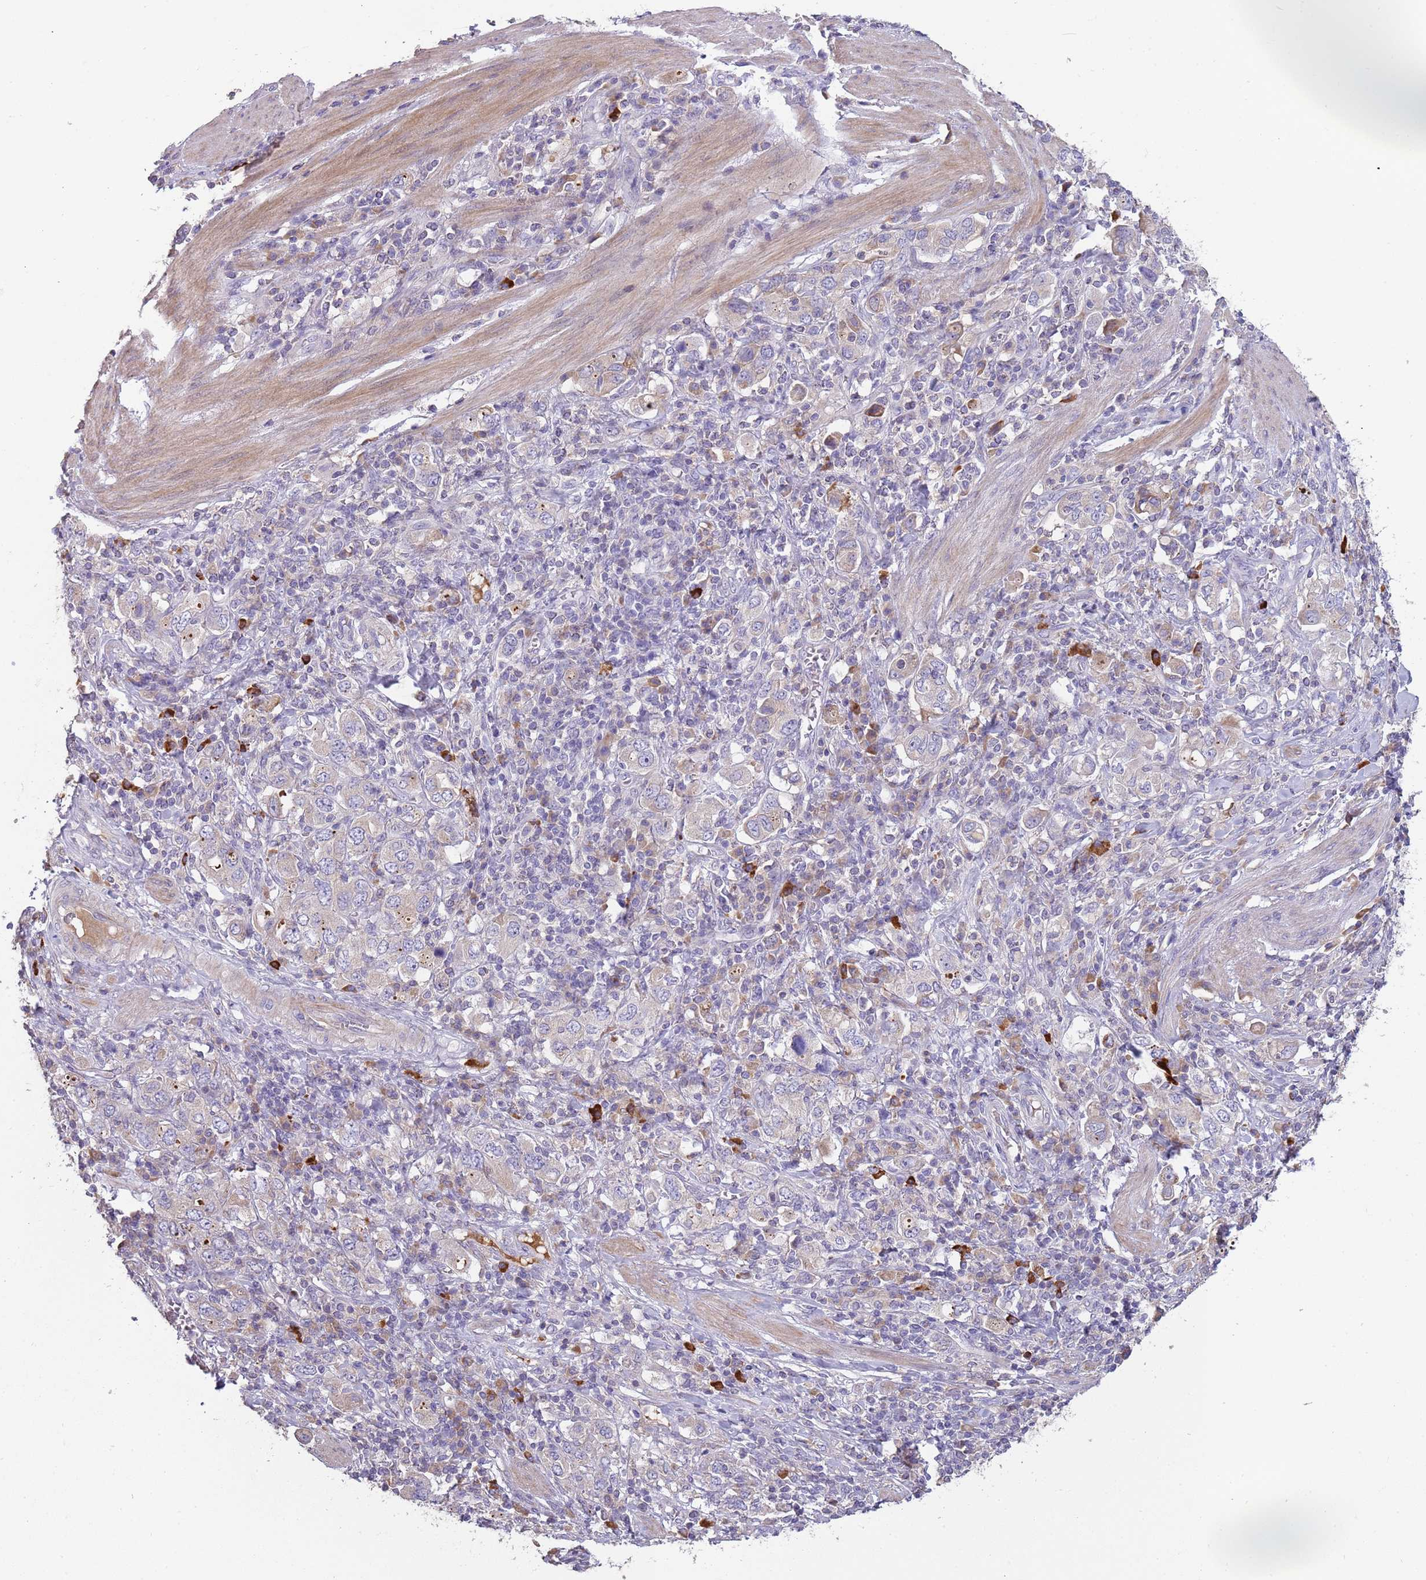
{"staining": {"intensity": "weak", "quantity": "<25%", "location": "cytoplasmic/membranous"}, "tissue": "stomach cancer", "cell_type": "Tumor cells", "image_type": "cancer", "snomed": [{"axis": "morphology", "description": "Adenocarcinoma, NOS"}, {"axis": "topography", "description": "Stomach, upper"}, {"axis": "topography", "description": "Stomach"}], "caption": "Immunohistochemistry micrograph of human adenocarcinoma (stomach) stained for a protein (brown), which demonstrates no staining in tumor cells.", "gene": "SUSD1", "patient": {"sex": "male", "age": 62}}